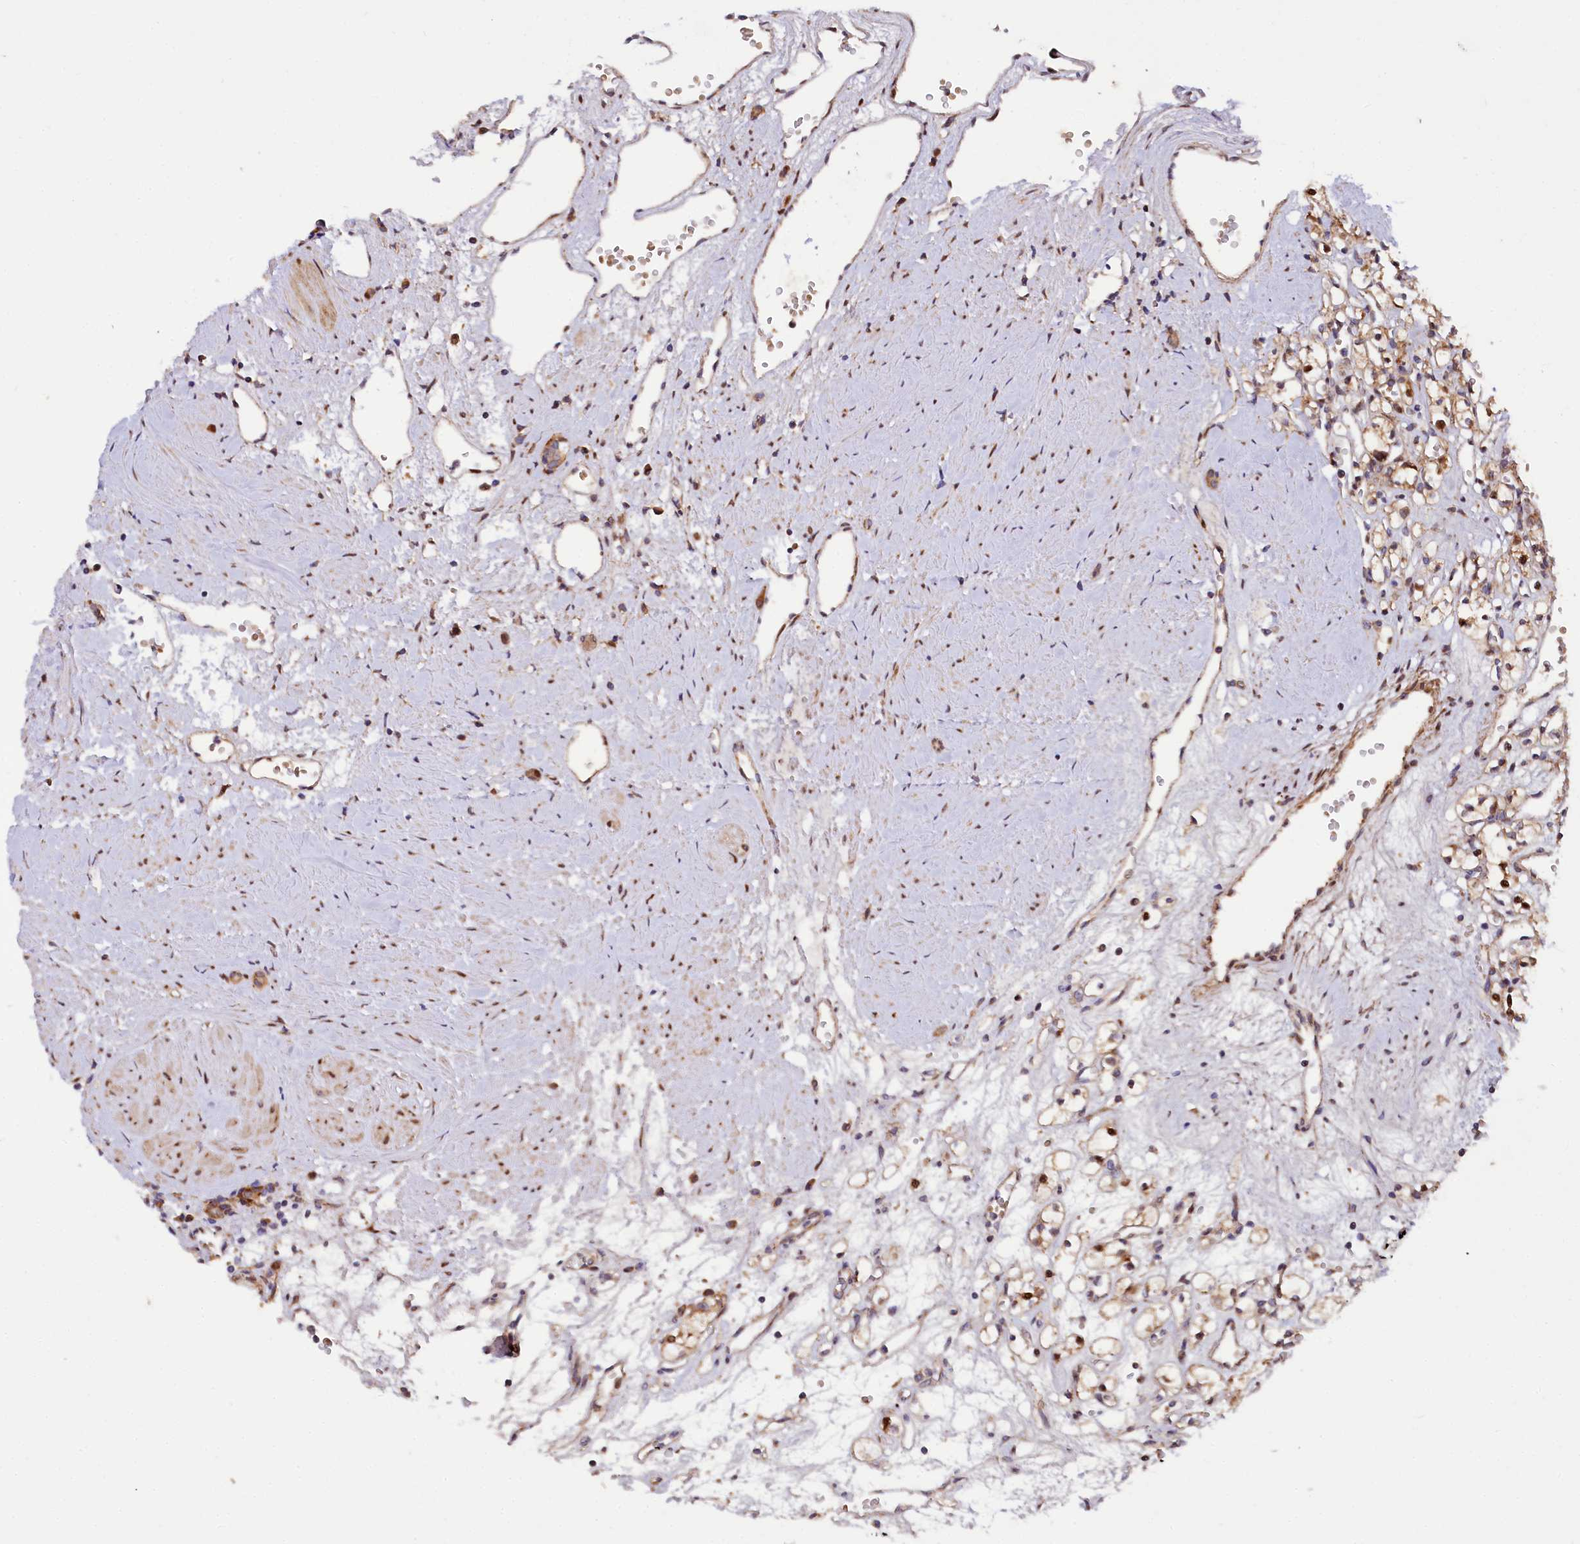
{"staining": {"intensity": "moderate", "quantity": ">75%", "location": "cytoplasmic/membranous,nuclear"}, "tissue": "renal cancer", "cell_type": "Tumor cells", "image_type": "cancer", "snomed": [{"axis": "morphology", "description": "Adenocarcinoma, NOS"}, {"axis": "topography", "description": "Kidney"}], "caption": "Renal adenocarcinoma tissue exhibits moderate cytoplasmic/membranous and nuclear positivity in approximately >75% of tumor cells, visualized by immunohistochemistry.", "gene": "PDZRN3", "patient": {"sex": "female", "age": 59}}